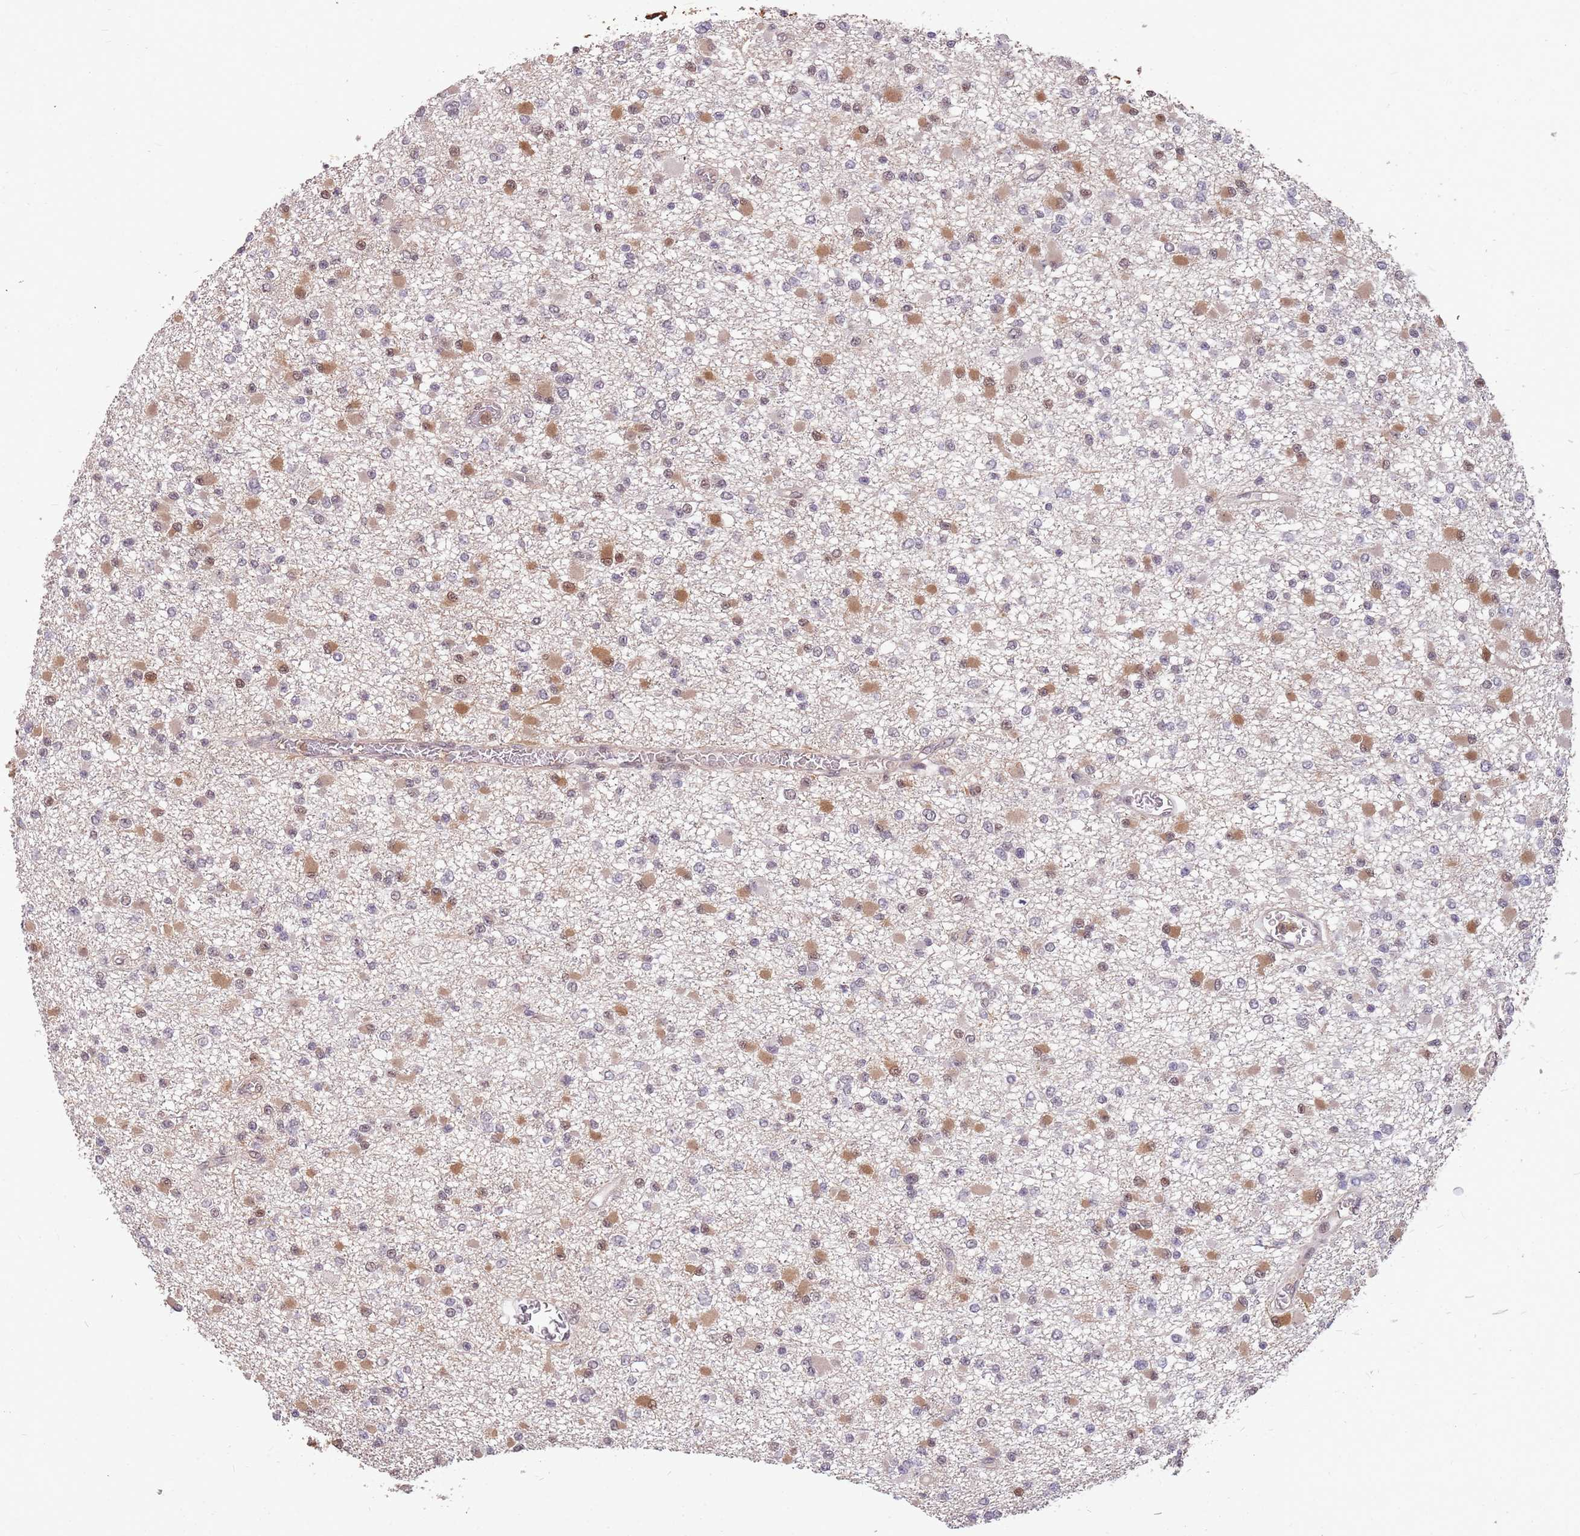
{"staining": {"intensity": "moderate", "quantity": "<25%", "location": "cytoplasmic/membranous"}, "tissue": "glioma", "cell_type": "Tumor cells", "image_type": "cancer", "snomed": [{"axis": "morphology", "description": "Glioma, malignant, Low grade"}, {"axis": "topography", "description": "Brain"}], "caption": "A micrograph of human malignant low-grade glioma stained for a protein exhibits moderate cytoplasmic/membranous brown staining in tumor cells.", "gene": "GBP2", "patient": {"sex": "female", "age": 22}}